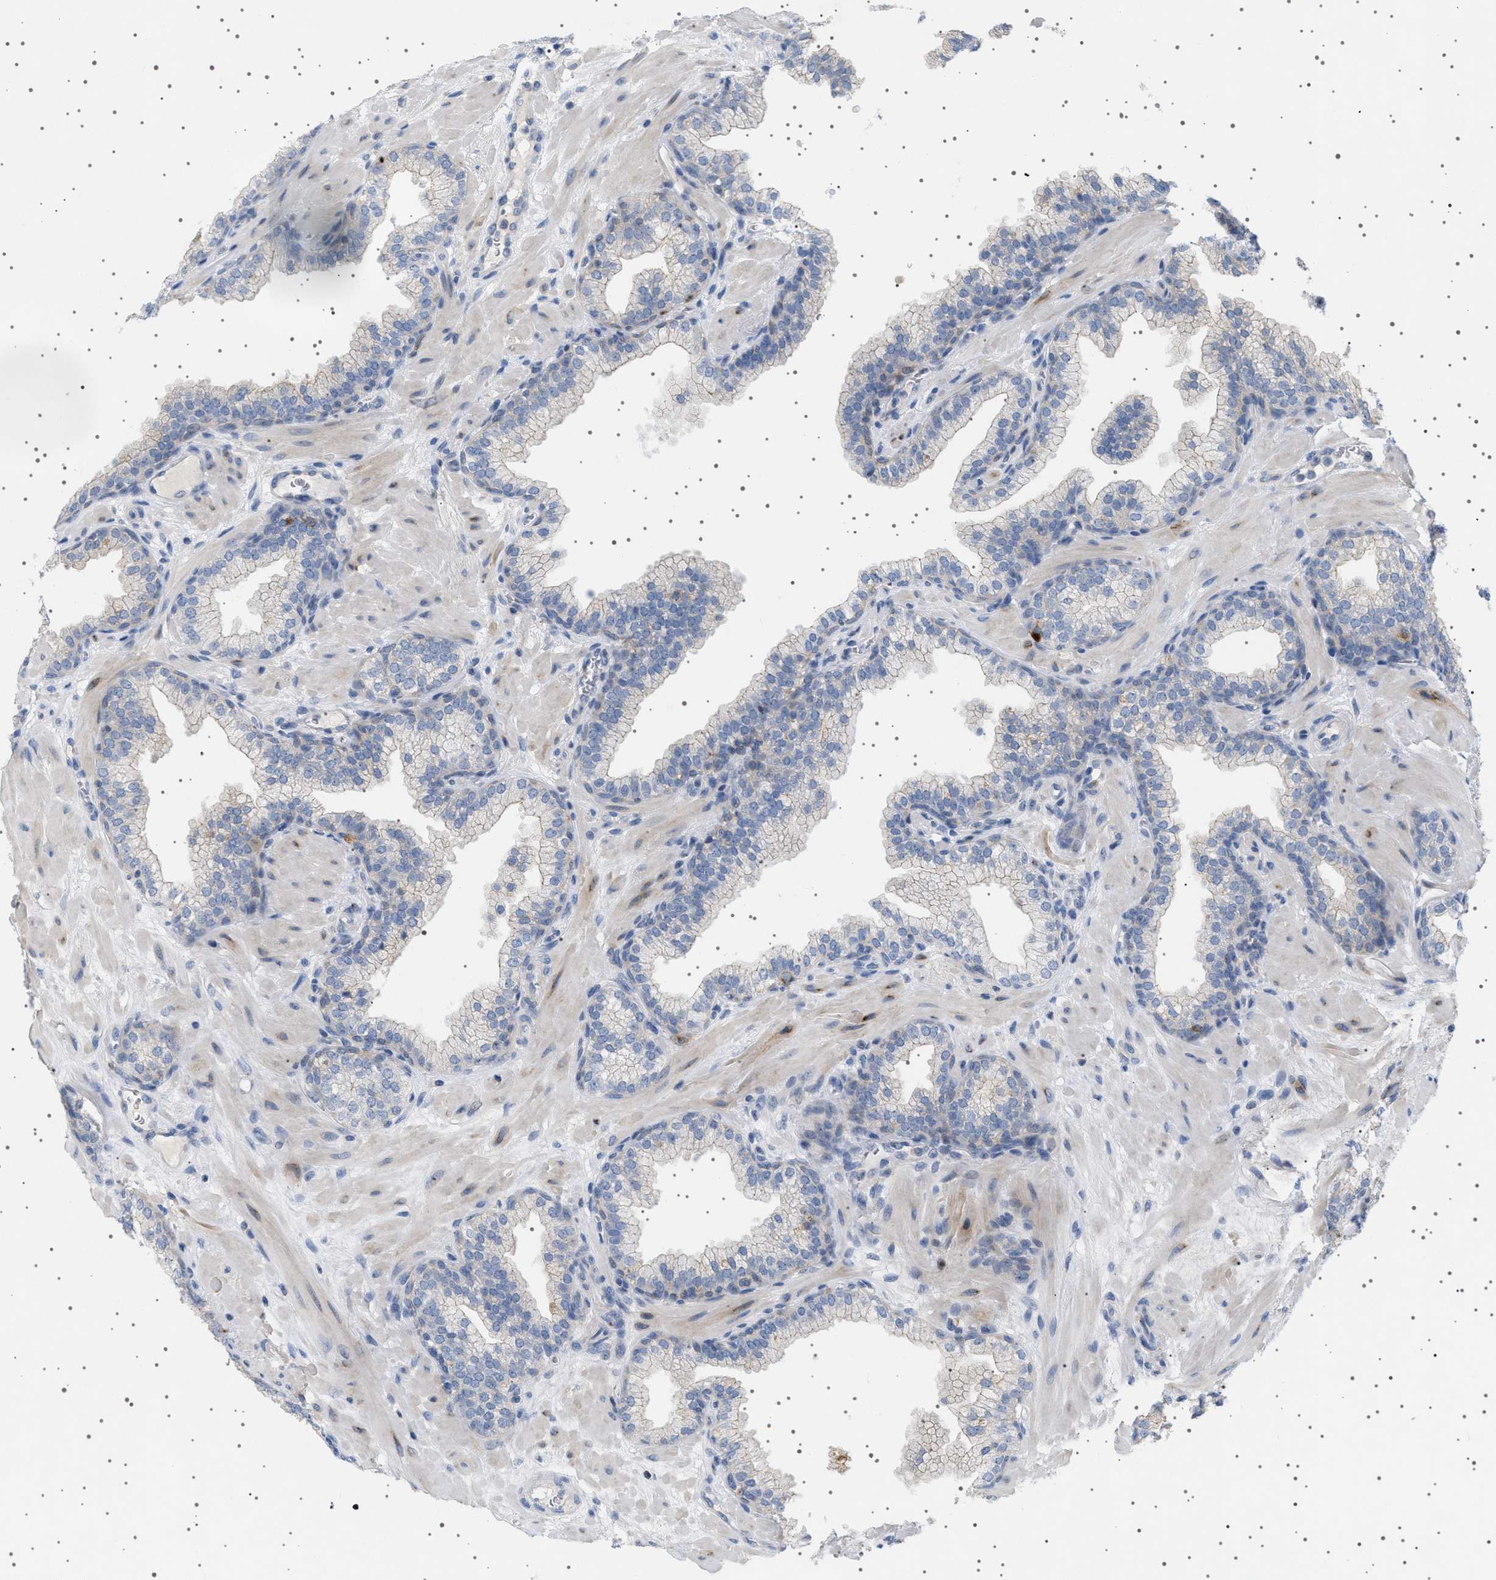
{"staining": {"intensity": "negative", "quantity": "none", "location": "none"}, "tissue": "prostate", "cell_type": "Glandular cells", "image_type": "normal", "snomed": [{"axis": "morphology", "description": "Normal tissue, NOS"}, {"axis": "morphology", "description": "Urothelial carcinoma, Low grade"}, {"axis": "topography", "description": "Urinary bladder"}, {"axis": "topography", "description": "Prostate"}], "caption": "Prostate was stained to show a protein in brown. There is no significant staining in glandular cells. (Stains: DAB IHC with hematoxylin counter stain, Microscopy: brightfield microscopy at high magnification).", "gene": "ADCY10", "patient": {"sex": "male", "age": 60}}